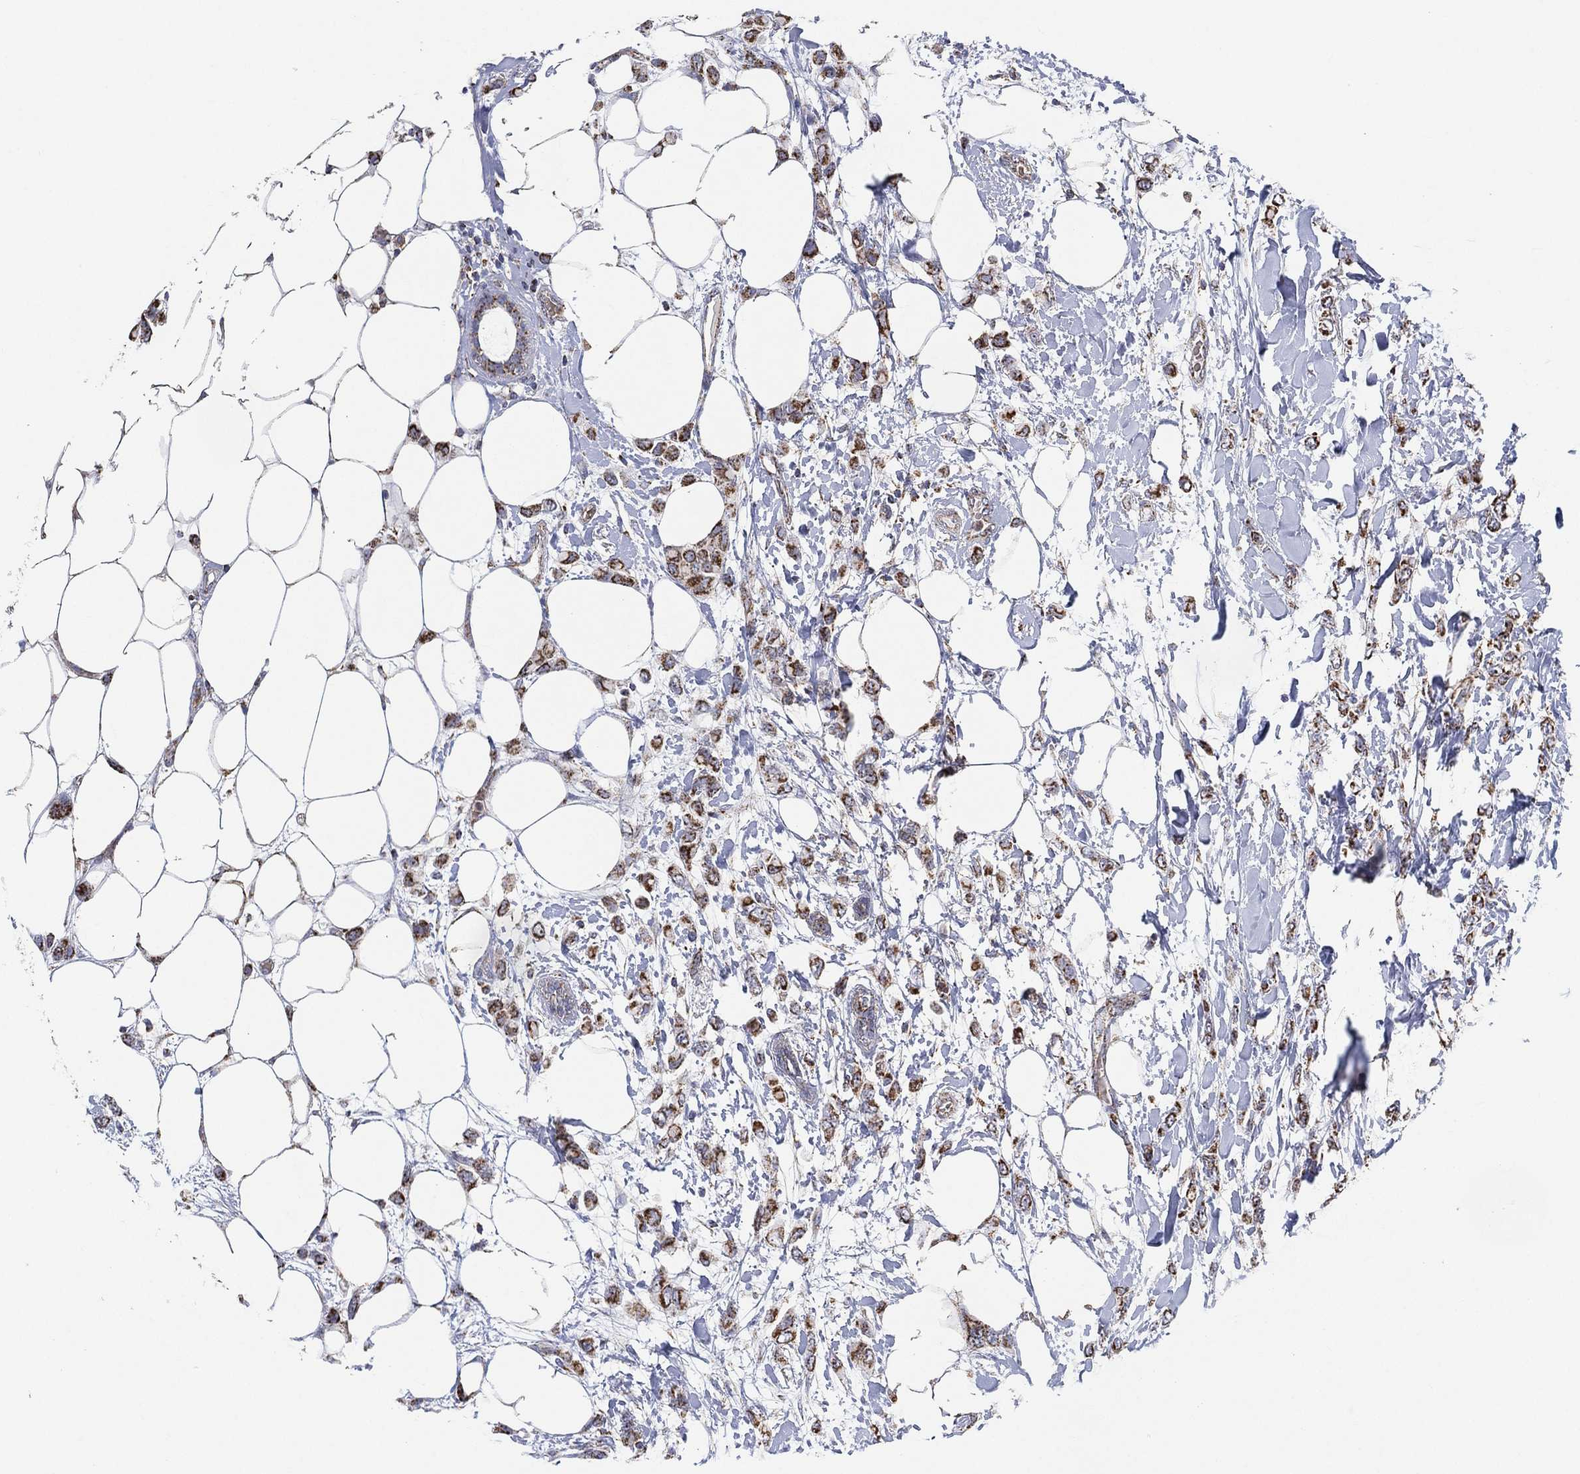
{"staining": {"intensity": "strong", "quantity": "<25%", "location": "cytoplasmic/membranous"}, "tissue": "breast cancer", "cell_type": "Tumor cells", "image_type": "cancer", "snomed": [{"axis": "morphology", "description": "Lobular carcinoma"}, {"axis": "topography", "description": "Breast"}], "caption": "Immunohistochemistry image of neoplastic tissue: human breast cancer (lobular carcinoma) stained using immunohistochemistry (IHC) demonstrates medium levels of strong protein expression localized specifically in the cytoplasmic/membranous of tumor cells, appearing as a cytoplasmic/membranous brown color.", "gene": "GCAT", "patient": {"sex": "female", "age": 66}}